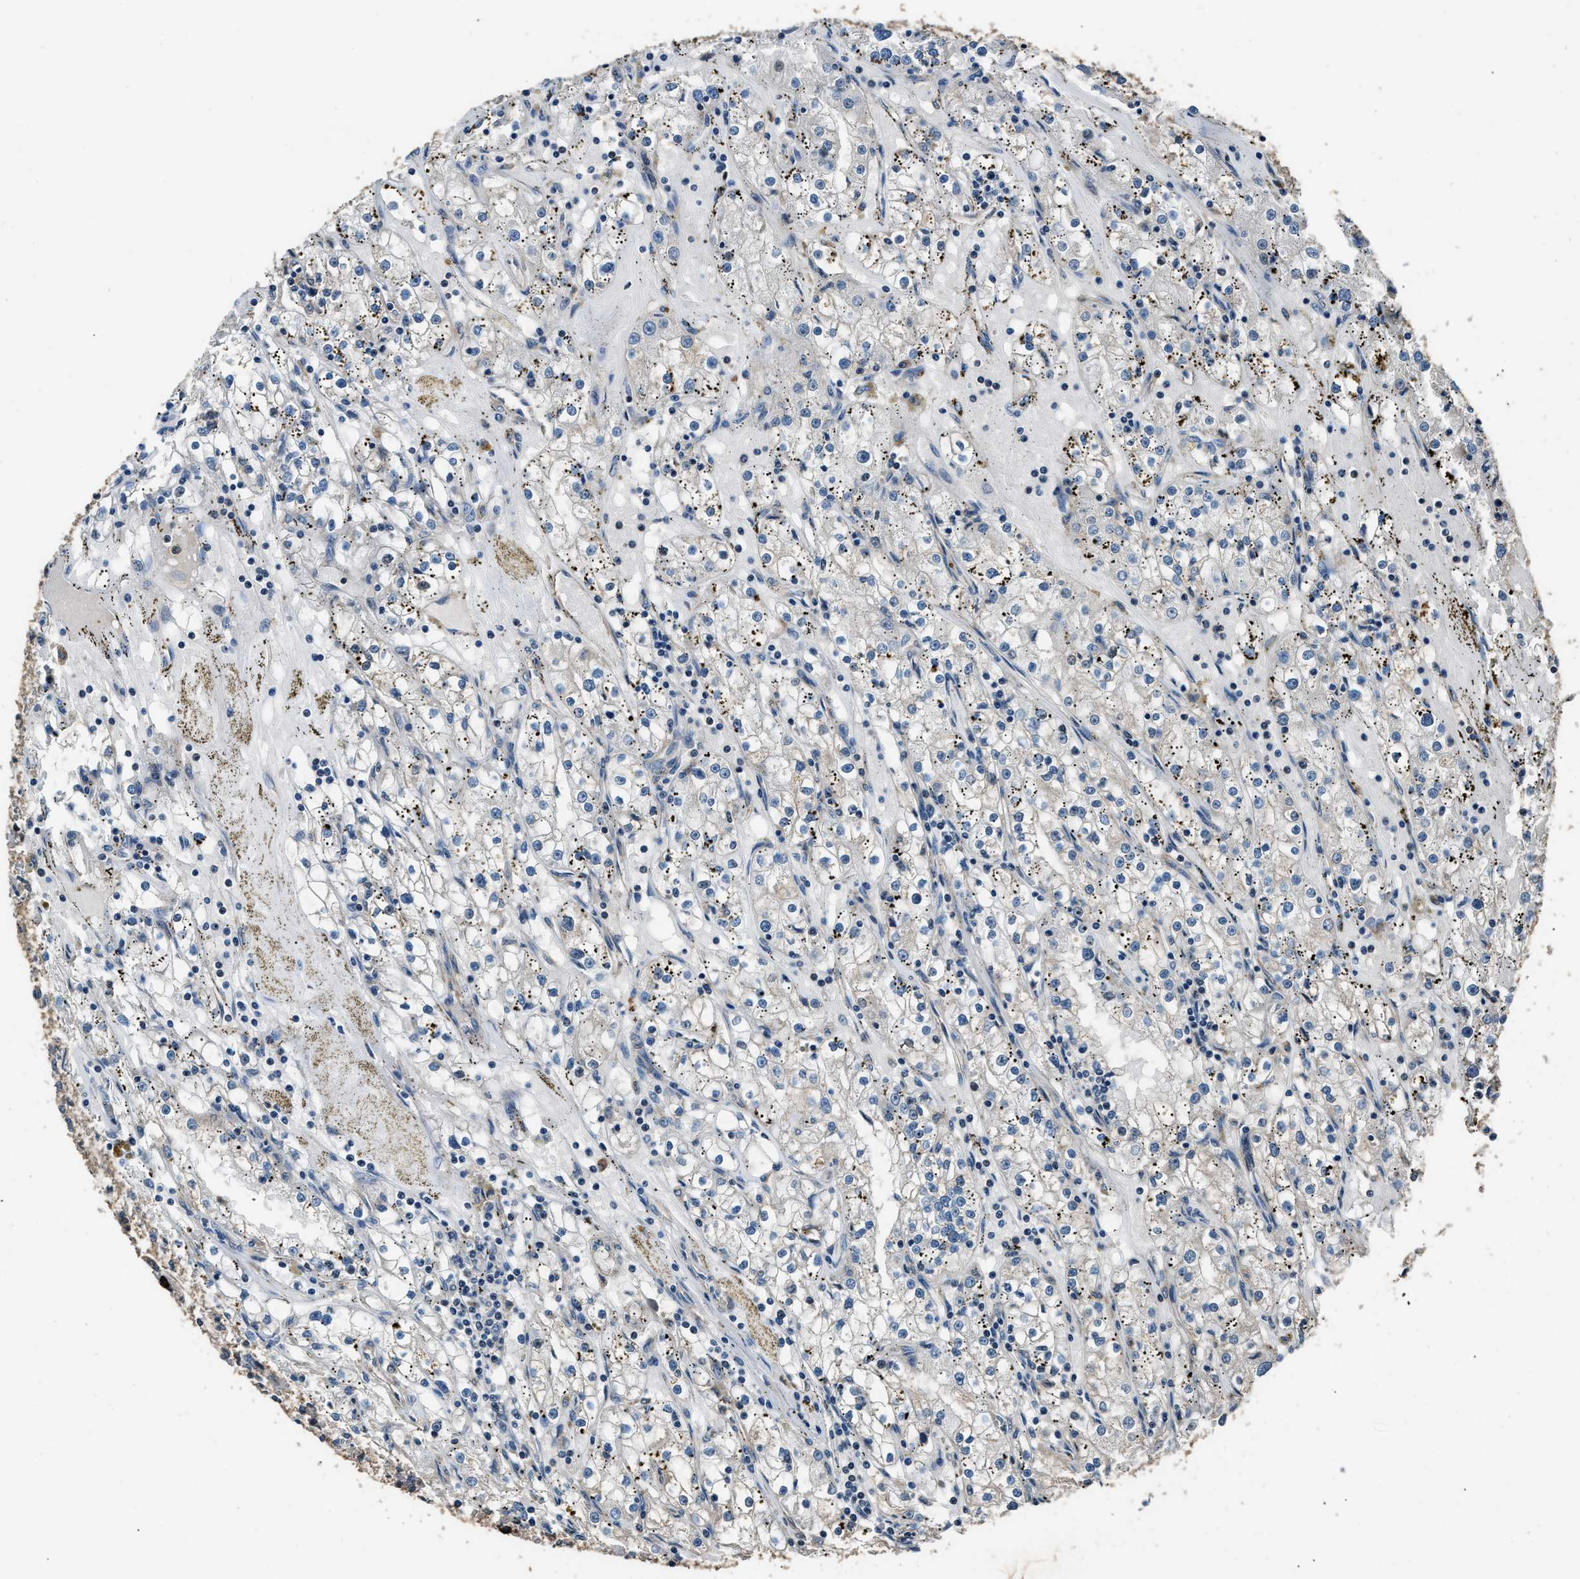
{"staining": {"intensity": "negative", "quantity": "none", "location": "none"}, "tissue": "renal cancer", "cell_type": "Tumor cells", "image_type": "cancer", "snomed": [{"axis": "morphology", "description": "Adenocarcinoma, NOS"}, {"axis": "topography", "description": "Kidney"}], "caption": "Protein analysis of renal adenocarcinoma demonstrates no significant expression in tumor cells. The staining was performed using DAB (3,3'-diaminobenzidine) to visualize the protein expression in brown, while the nuclei were stained in blue with hematoxylin (Magnification: 20x).", "gene": "IMPDH2", "patient": {"sex": "male", "age": 56}}